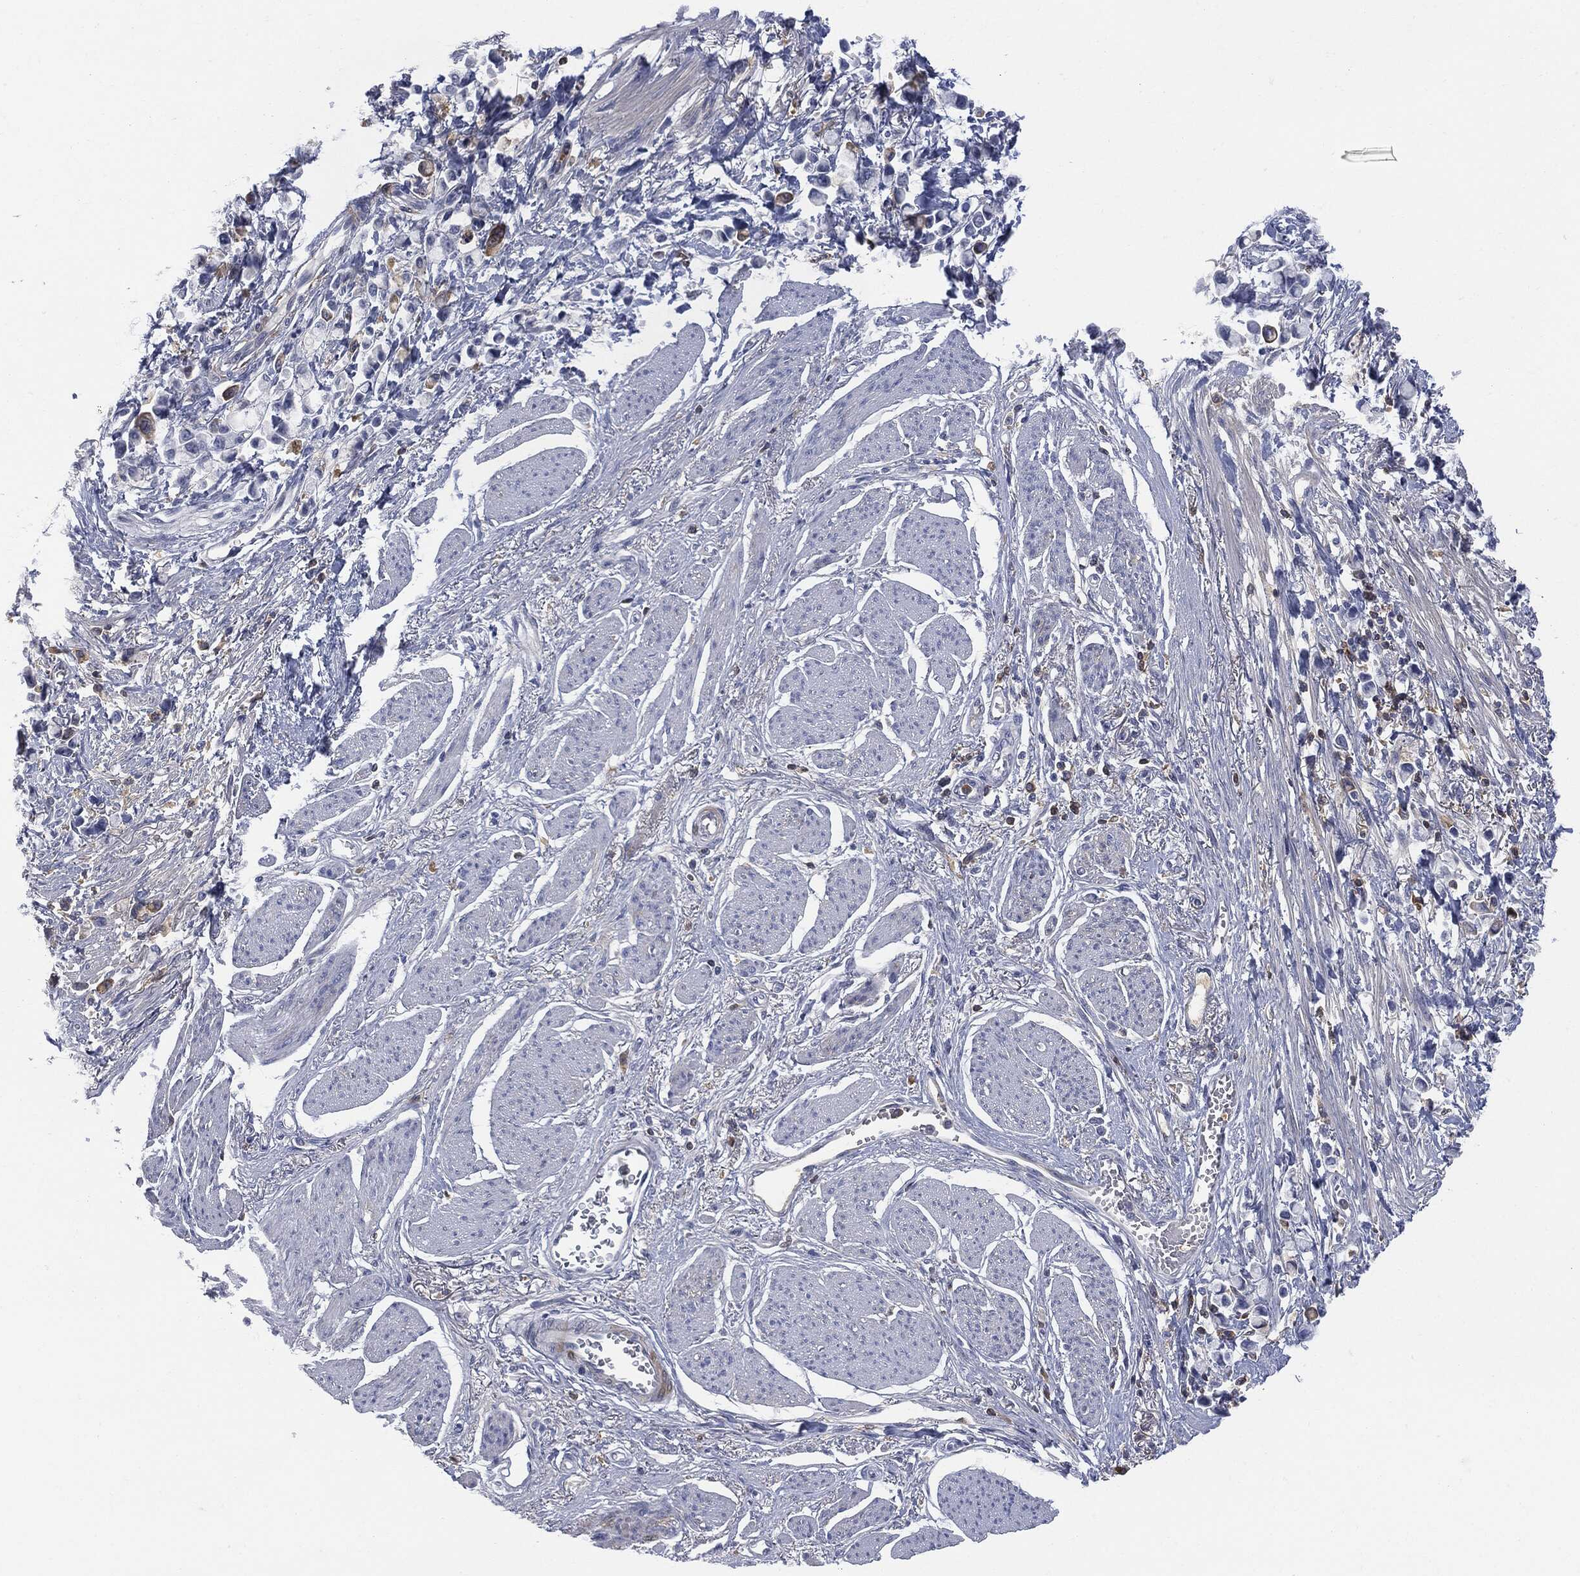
{"staining": {"intensity": "negative", "quantity": "none", "location": "none"}, "tissue": "stomach cancer", "cell_type": "Tumor cells", "image_type": "cancer", "snomed": [{"axis": "morphology", "description": "Adenocarcinoma, NOS"}, {"axis": "topography", "description": "Stomach"}], "caption": "An immunohistochemistry (IHC) photomicrograph of stomach cancer is shown. There is no staining in tumor cells of stomach cancer.", "gene": "BTK", "patient": {"sex": "female", "age": 81}}